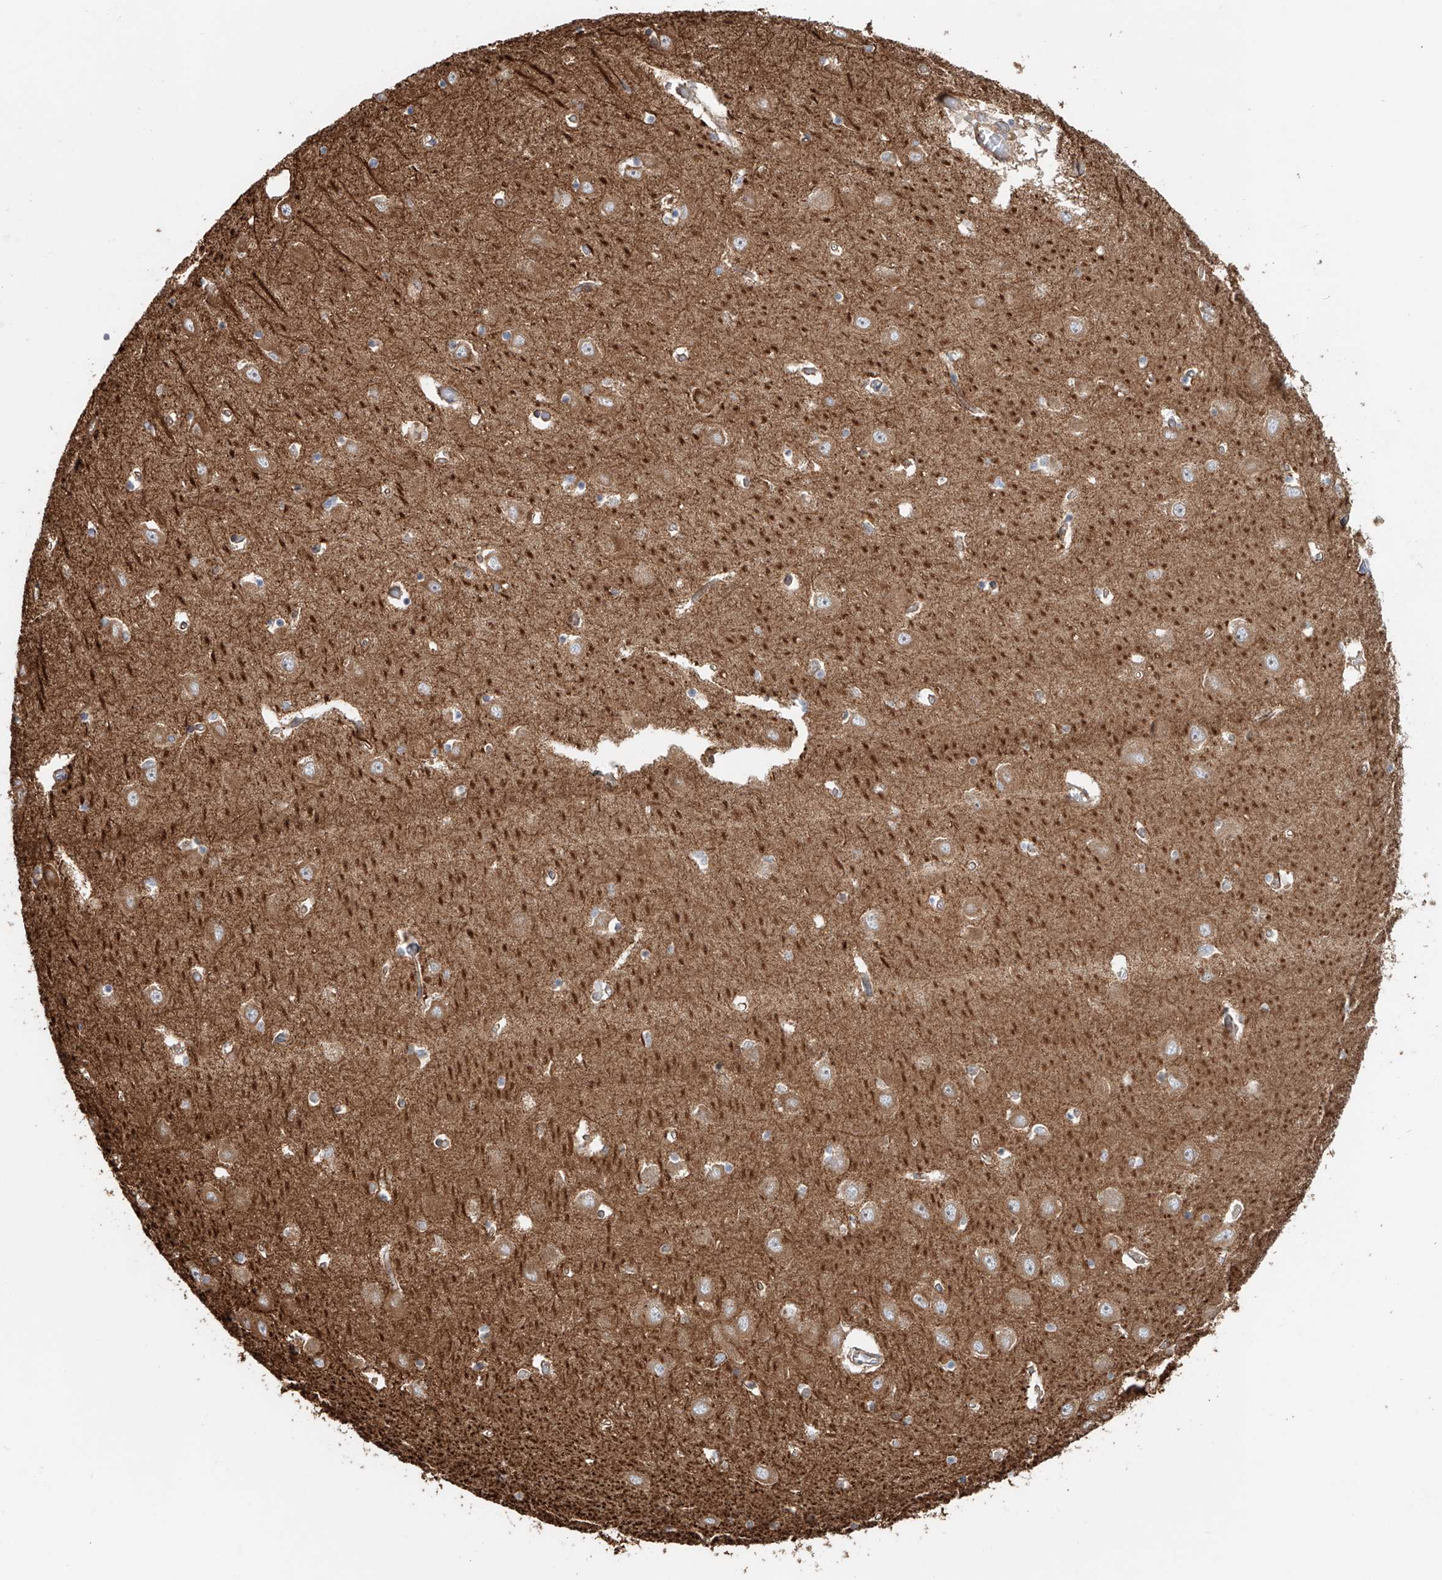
{"staining": {"intensity": "strong", "quantity": "<25%", "location": "cytoplasmic/membranous"}, "tissue": "hippocampus", "cell_type": "Glial cells", "image_type": "normal", "snomed": [{"axis": "morphology", "description": "Normal tissue, NOS"}, {"axis": "topography", "description": "Hippocampus"}], "caption": "IHC photomicrograph of normal hippocampus stained for a protein (brown), which demonstrates medium levels of strong cytoplasmic/membranous expression in approximately <25% of glial cells.", "gene": "SNAP29", "patient": {"sex": "male", "age": 70}}